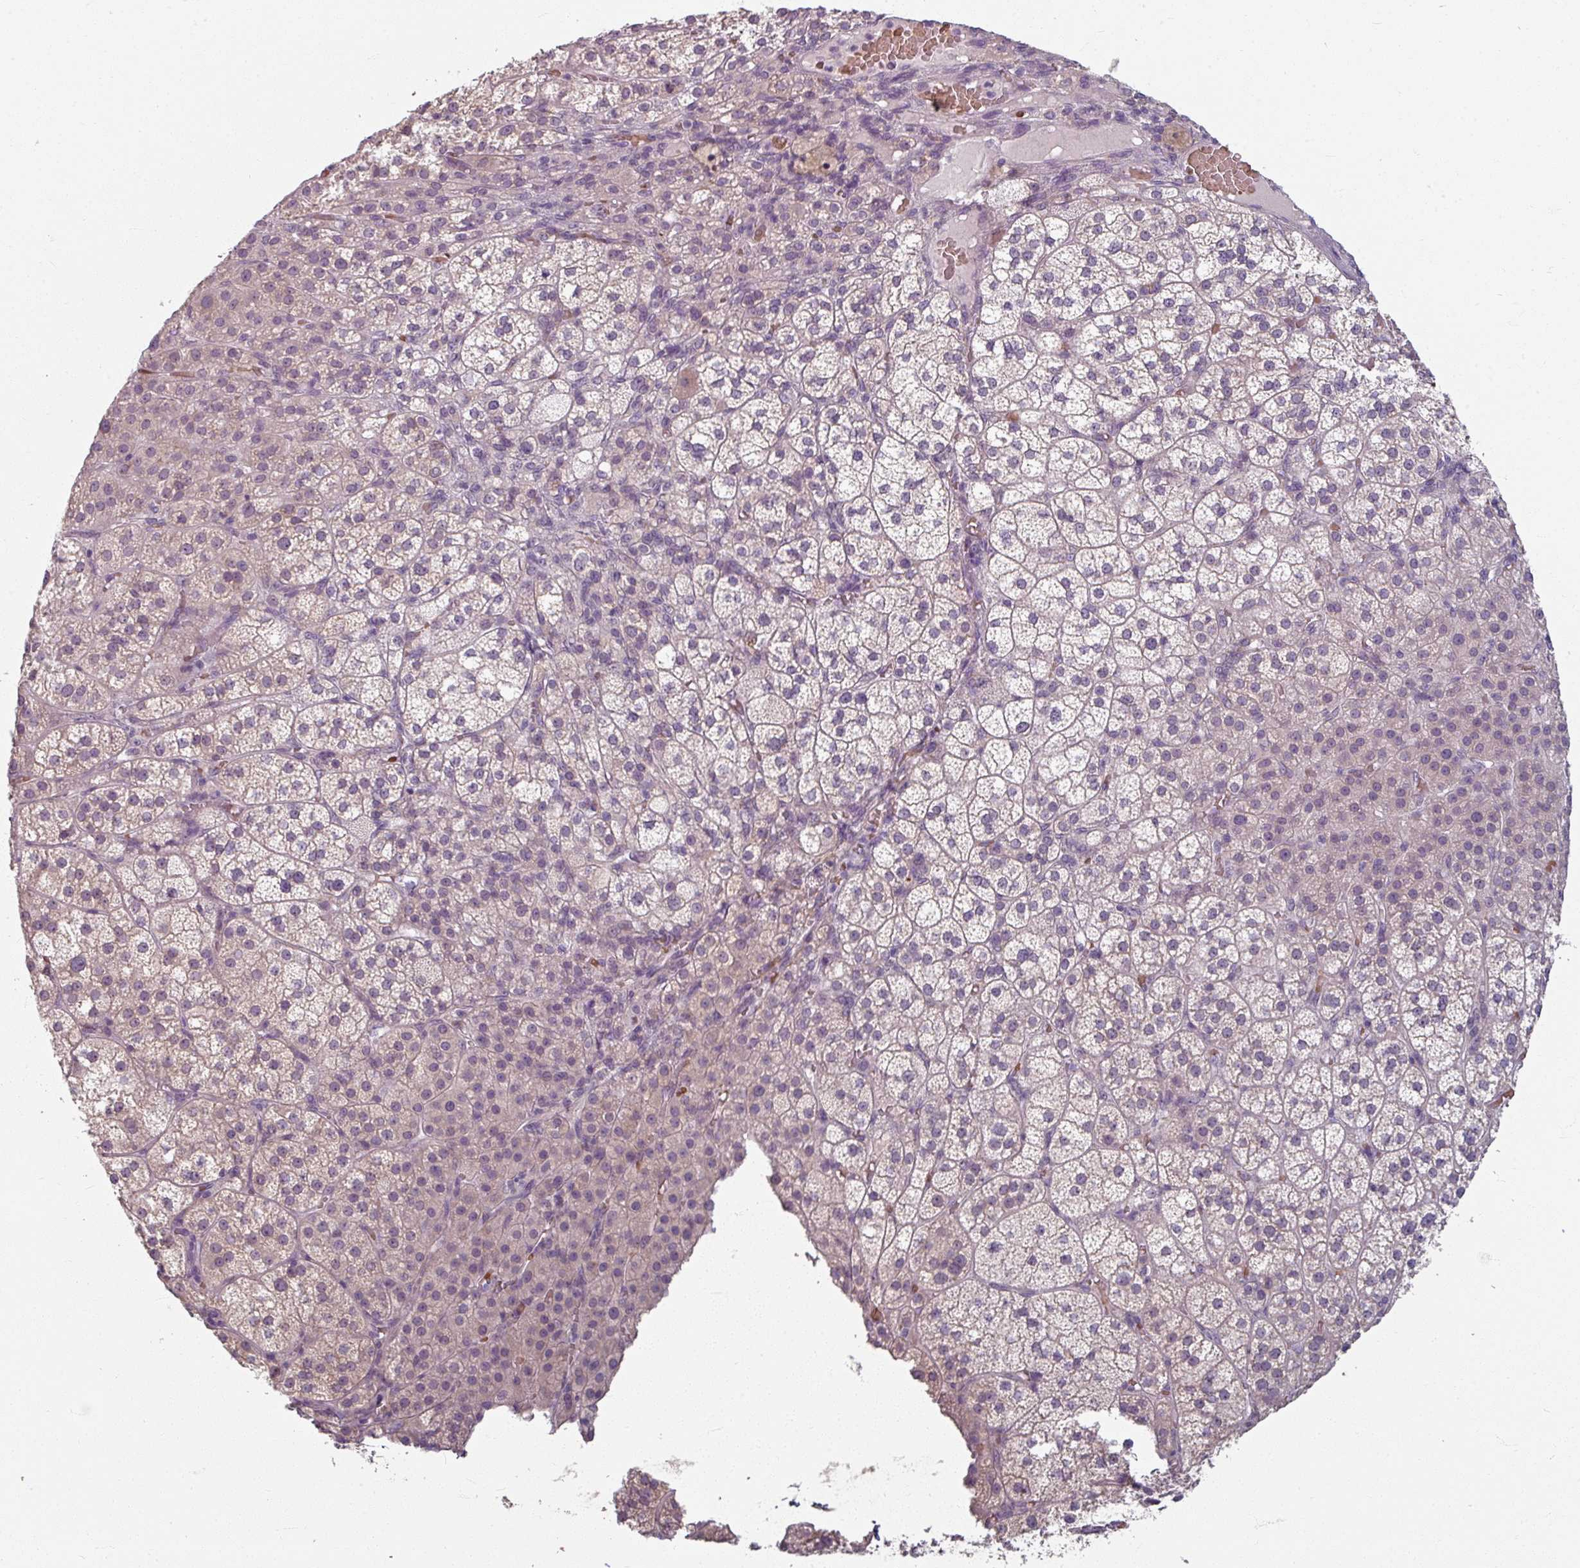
{"staining": {"intensity": "weak", "quantity": "25%-75%", "location": "cytoplasmic/membranous"}, "tissue": "adrenal gland", "cell_type": "Glandular cells", "image_type": "normal", "snomed": [{"axis": "morphology", "description": "Normal tissue, NOS"}, {"axis": "topography", "description": "Adrenal gland"}], "caption": "A low amount of weak cytoplasmic/membranous expression is appreciated in approximately 25%-75% of glandular cells in unremarkable adrenal gland. The protein is stained brown, and the nuclei are stained in blue (DAB (3,3'-diaminobenzidine) IHC with brightfield microscopy, high magnification).", "gene": "KMT5C", "patient": {"sex": "female", "age": 60}}